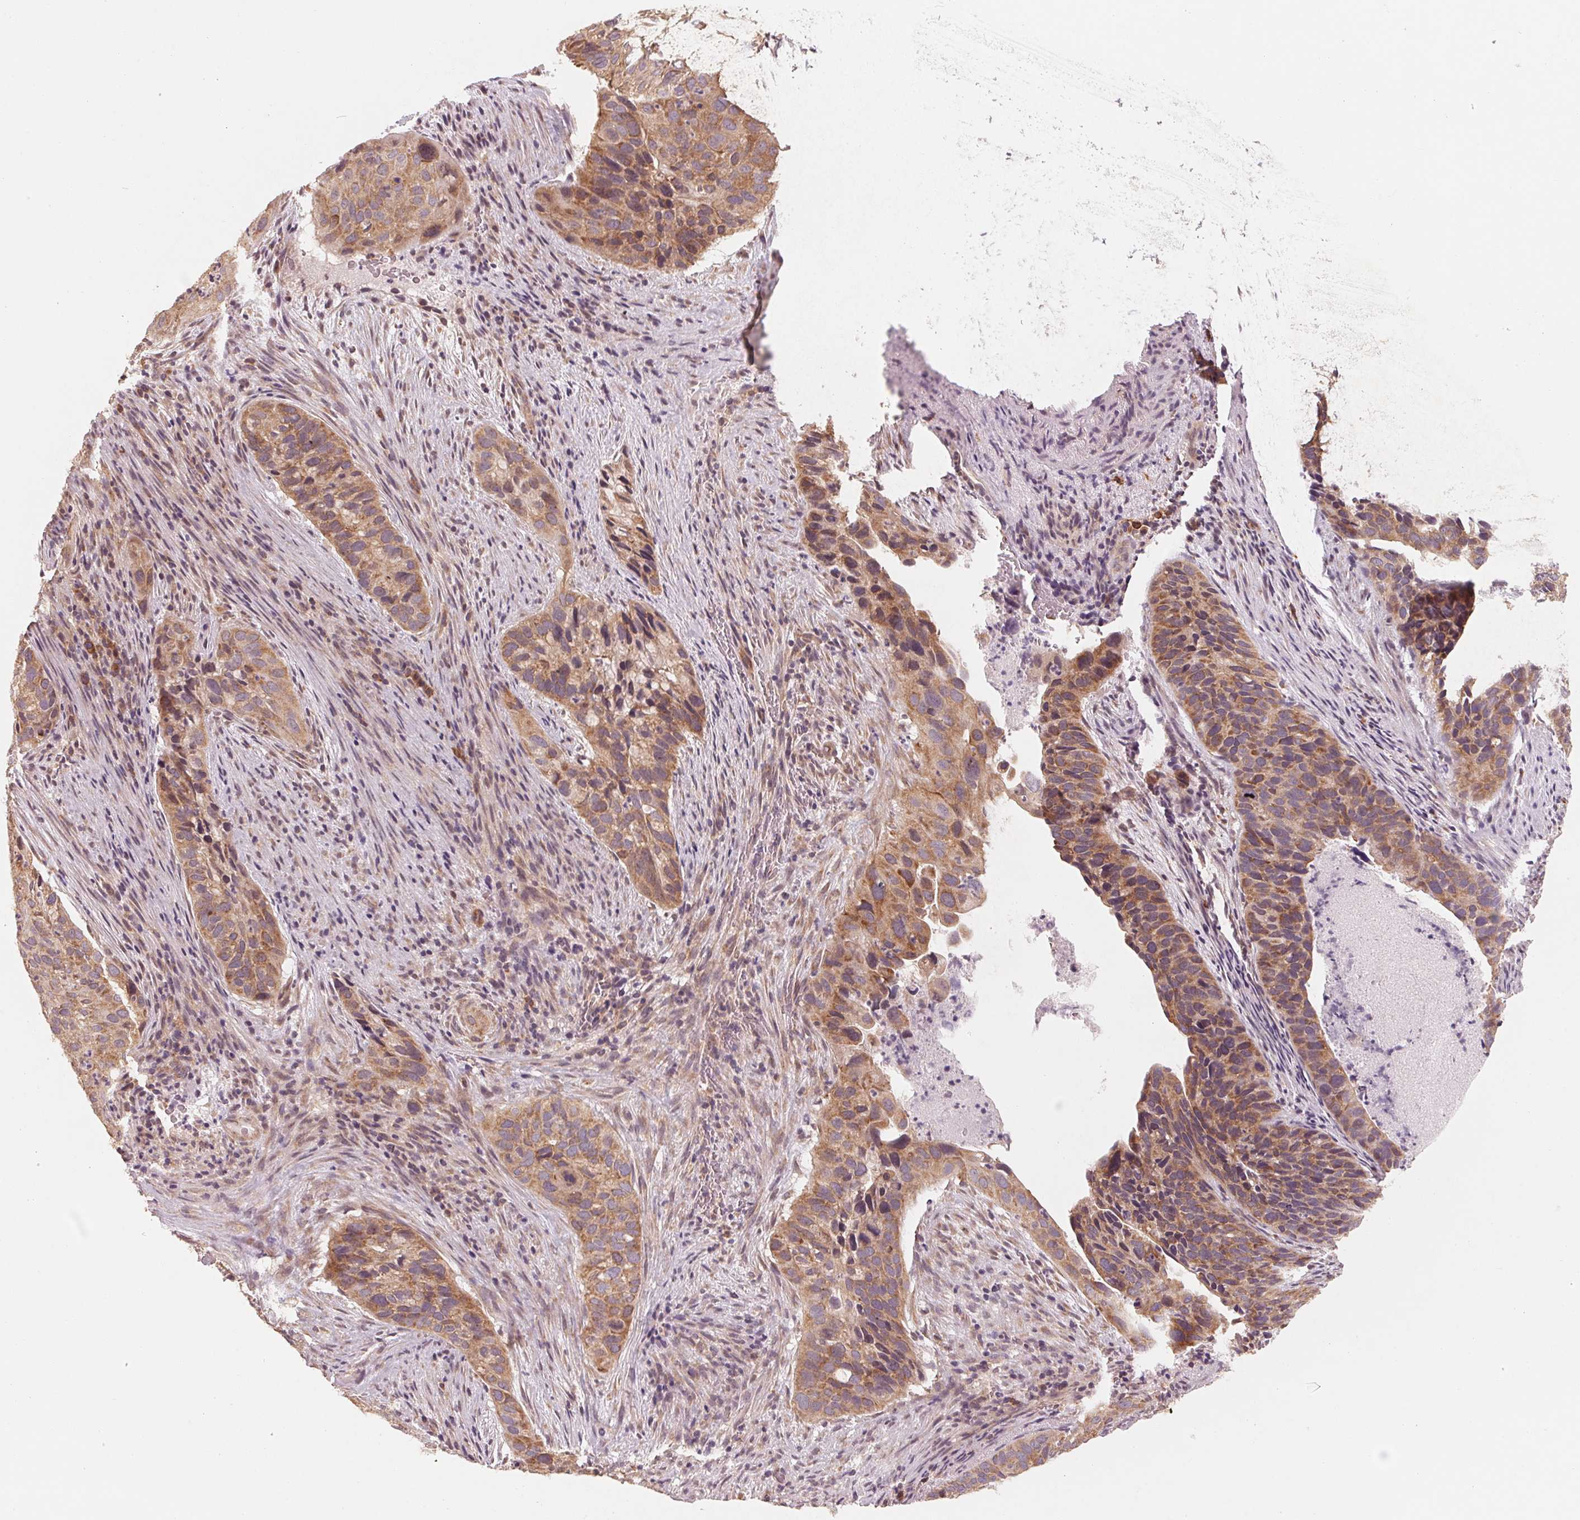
{"staining": {"intensity": "moderate", "quantity": ">75%", "location": "cytoplasmic/membranous"}, "tissue": "cervical cancer", "cell_type": "Tumor cells", "image_type": "cancer", "snomed": [{"axis": "morphology", "description": "Squamous cell carcinoma, NOS"}, {"axis": "topography", "description": "Cervix"}], "caption": "High-power microscopy captured an immunohistochemistry micrograph of cervical cancer (squamous cell carcinoma), revealing moderate cytoplasmic/membranous expression in about >75% of tumor cells. The staining was performed using DAB to visualize the protein expression in brown, while the nuclei were stained in blue with hematoxylin (Magnification: 20x).", "gene": "GIGYF2", "patient": {"sex": "female", "age": 38}}